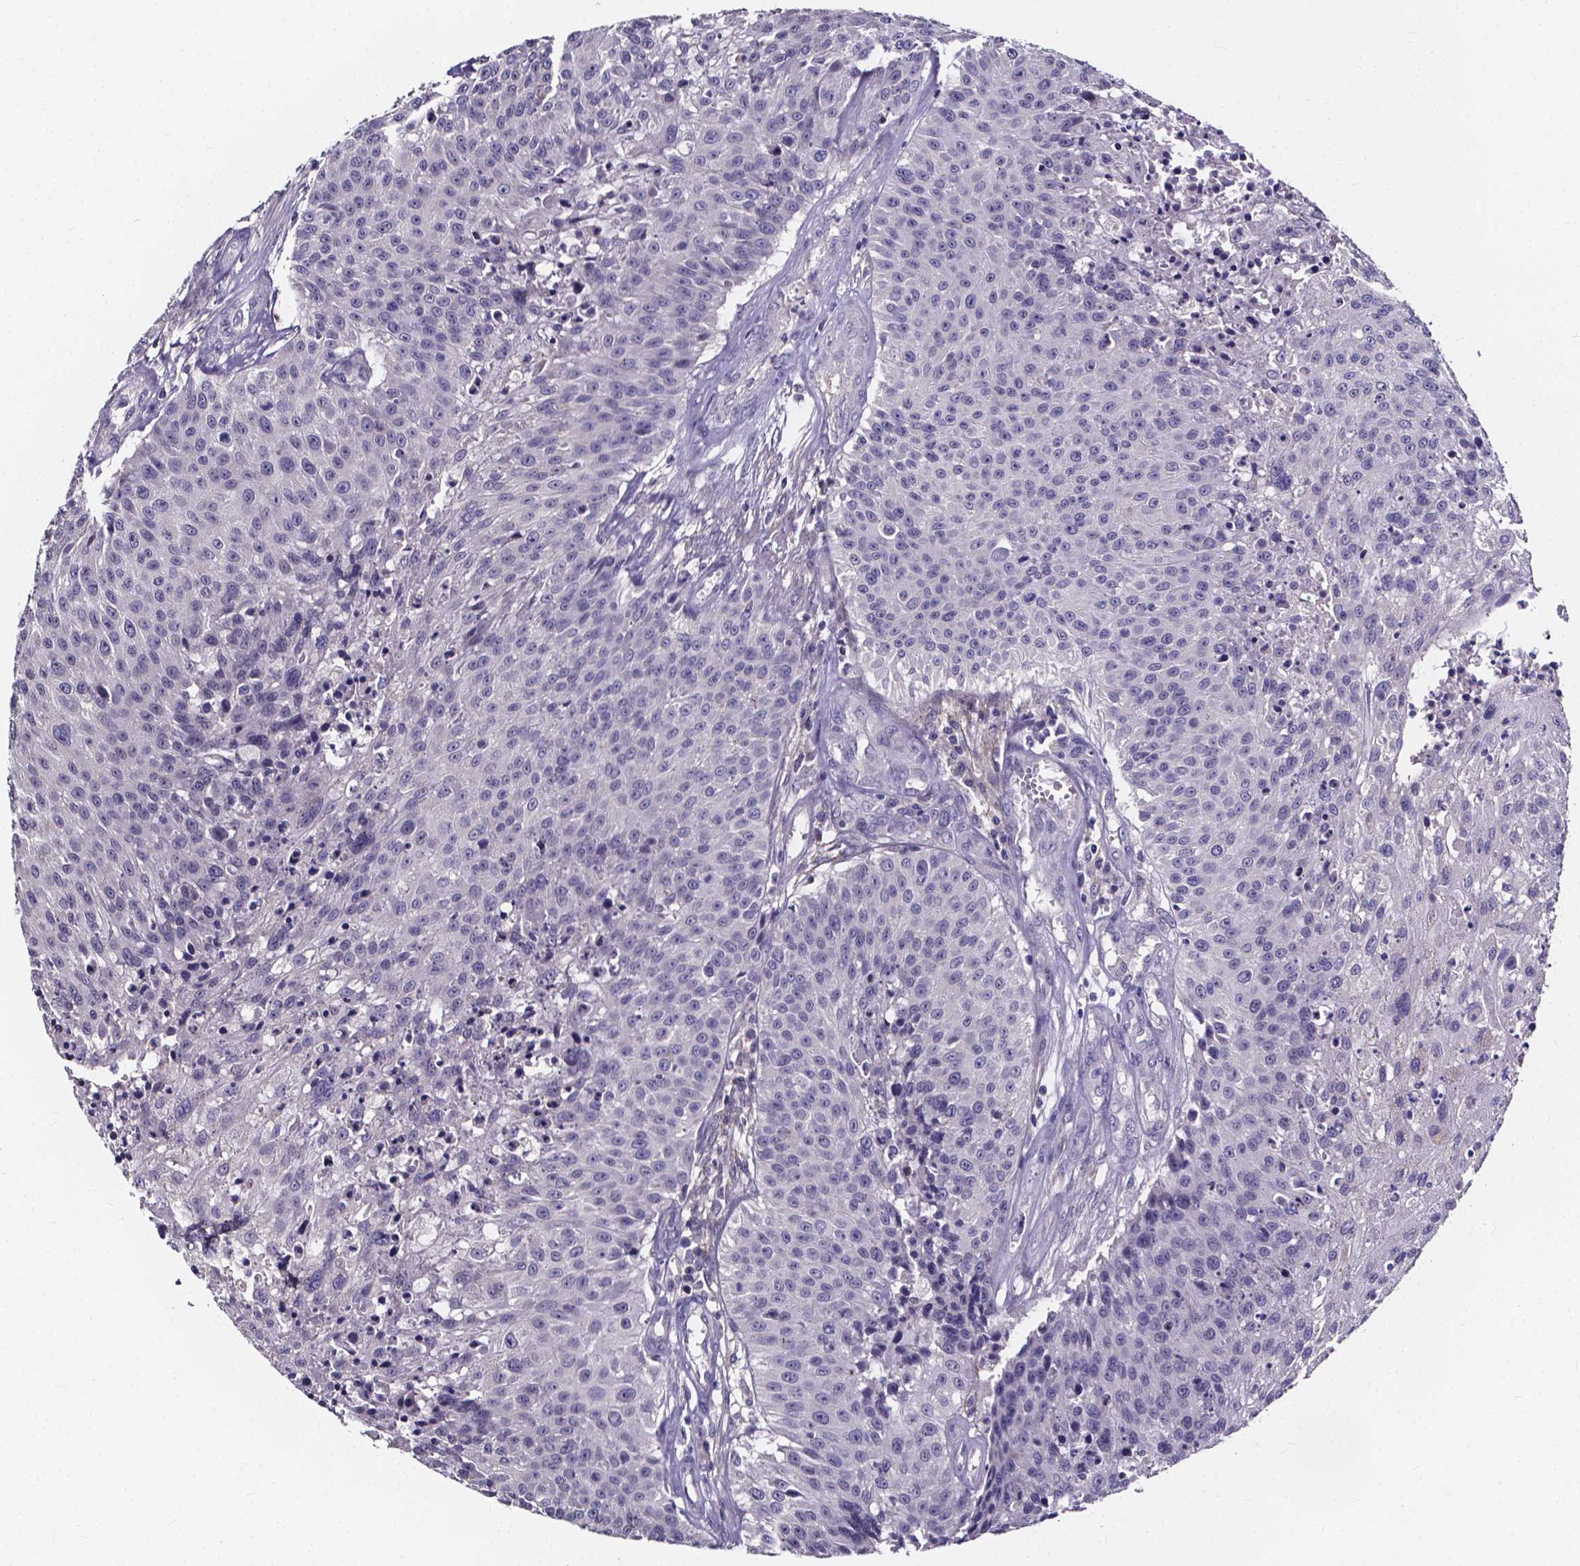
{"staining": {"intensity": "negative", "quantity": "none", "location": "none"}, "tissue": "urothelial cancer", "cell_type": "Tumor cells", "image_type": "cancer", "snomed": [{"axis": "morphology", "description": "Urothelial carcinoma, NOS"}, {"axis": "topography", "description": "Urinary bladder"}], "caption": "Tumor cells show no significant expression in transitional cell carcinoma.", "gene": "SPOCD1", "patient": {"sex": "male", "age": 55}}